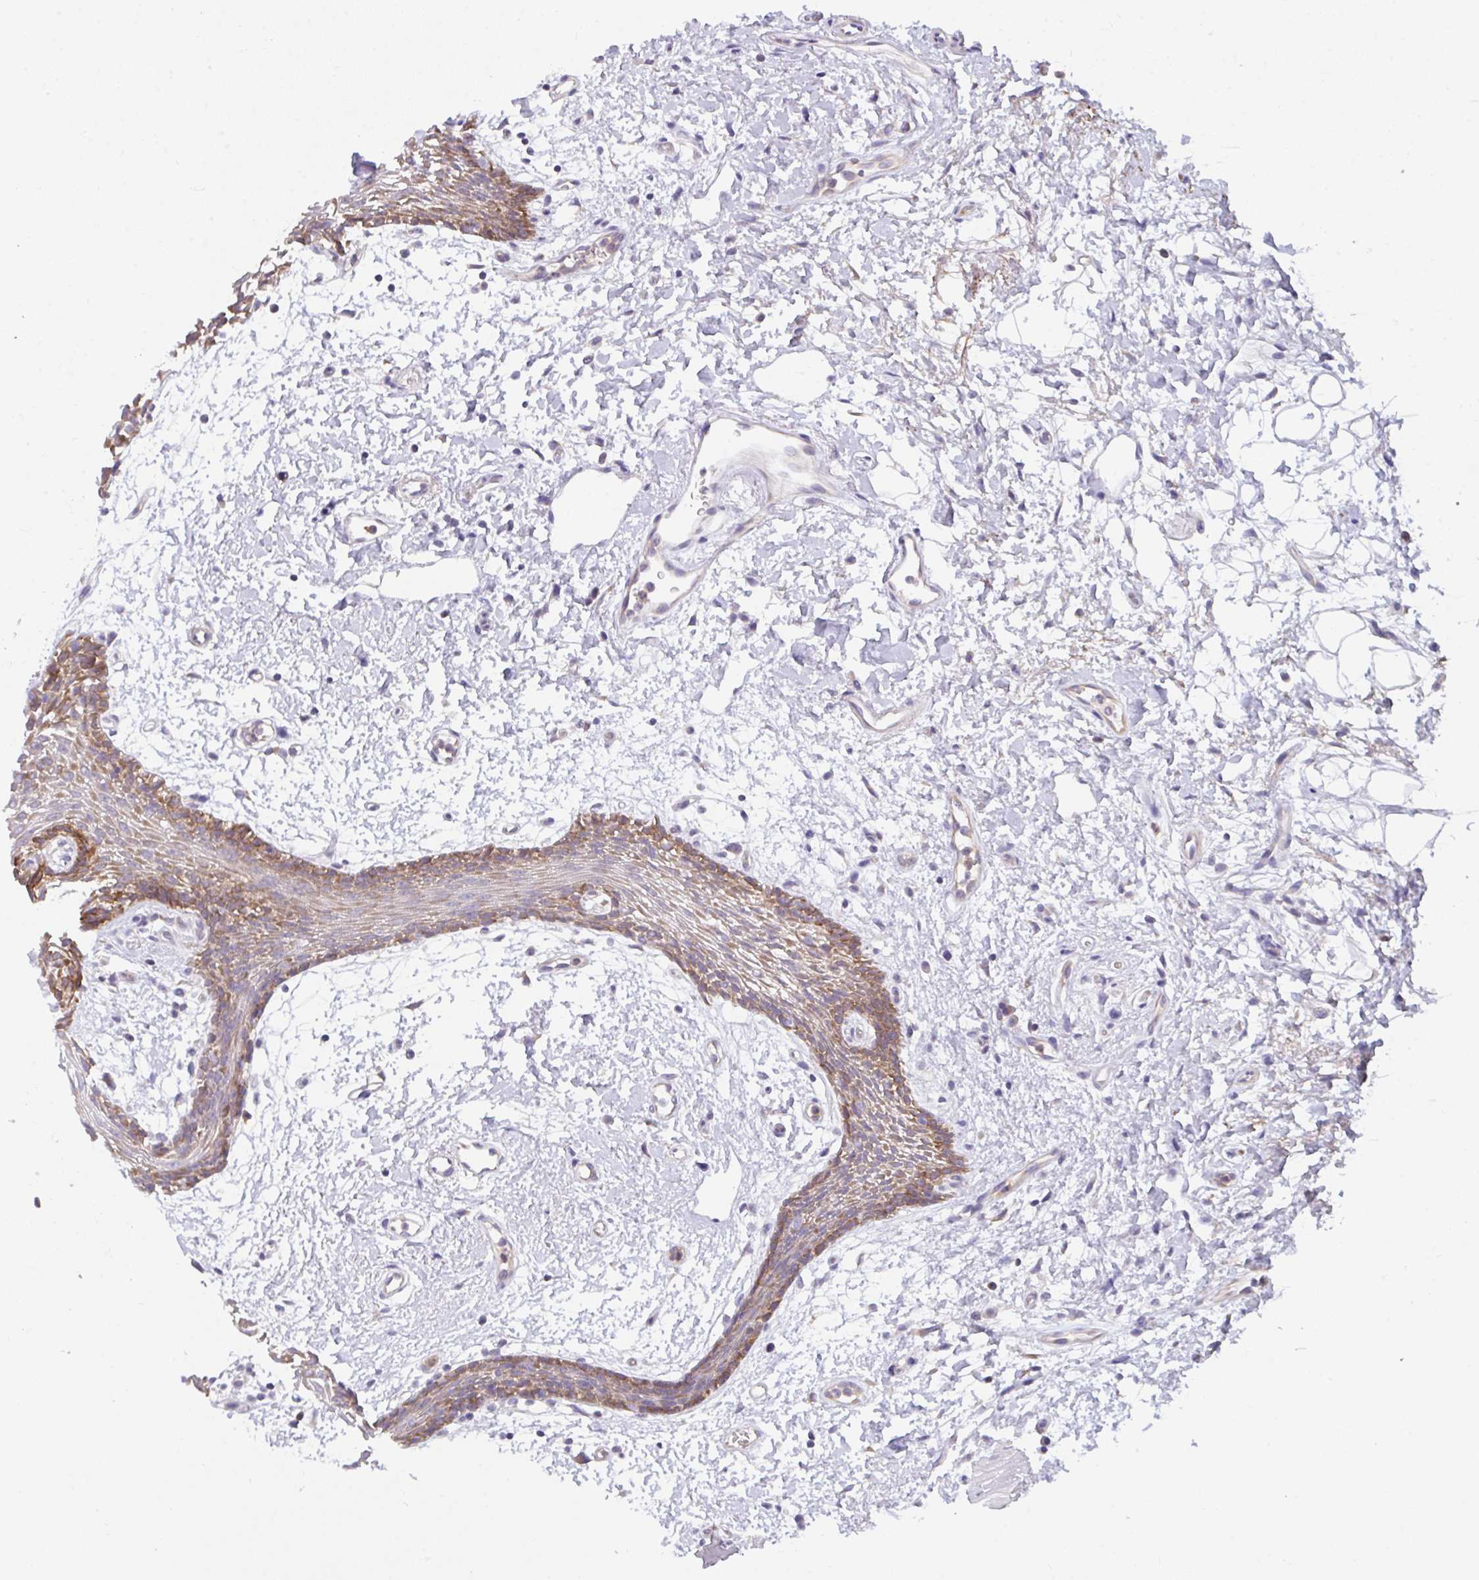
{"staining": {"intensity": "moderate", "quantity": "25%-75%", "location": "cytoplasmic/membranous"}, "tissue": "oral mucosa", "cell_type": "Squamous epithelial cells", "image_type": "normal", "snomed": [{"axis": "morphology", "description": "Normal tissue, NOS"}, {"axis": "topography", "description": "Oral tissue"}], "caption": "About 25%-75% of squamous epithelial cells in normal oral mucosa show moderate cytoplasmic/membranous protein positivity as visualized by brown immunohistochemical staining.", "gene": "SLC30A6", "patient": {"sex": "female", "age": 59}}